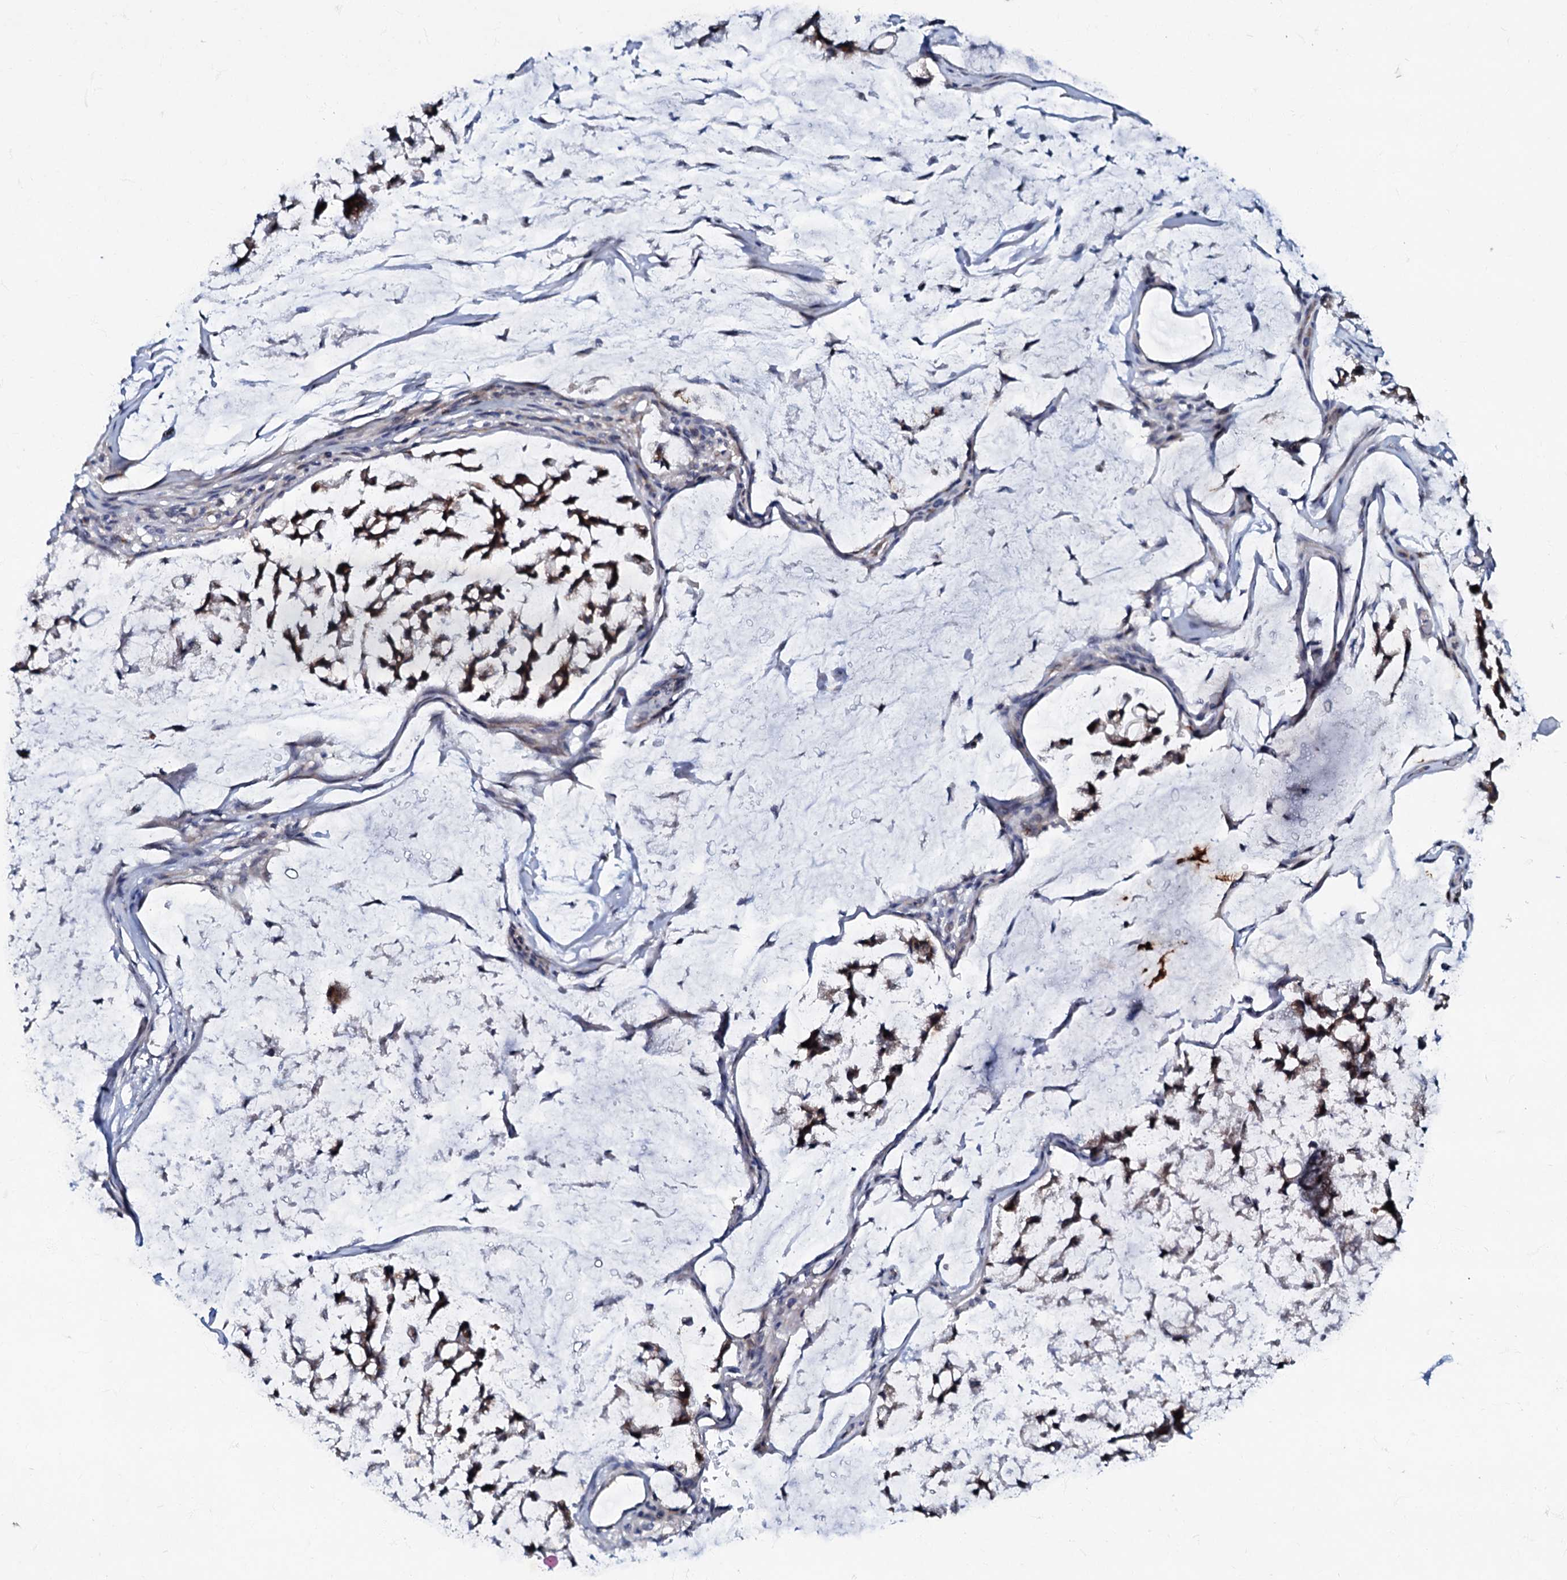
{"staining": {"intensity": "moderate", "quantity": "25%-75%", "location": "cytoplasmic/membranous"}, "tissue": "stomach cancer", "cell_type": "Tumor cells", "image_type": "cancer", "snomed": [{"axis": "morphology", "description": "Adenocarcinoma, NOS"}, {"axis": "topography", "description": "Stomach, lower"}], "caption": "IHC micrograph of neoplastic tissue: human adenocarcinoma (stomach) stained using IHC displays medium levels of moderate protein expression localized specifically in the cytoplasmic/membranous of tumor cells, appearing as a cytoplasmic/membranous brown color.", "gene": "MRPL51", "patient": {"sex": "male", "age": 67}}